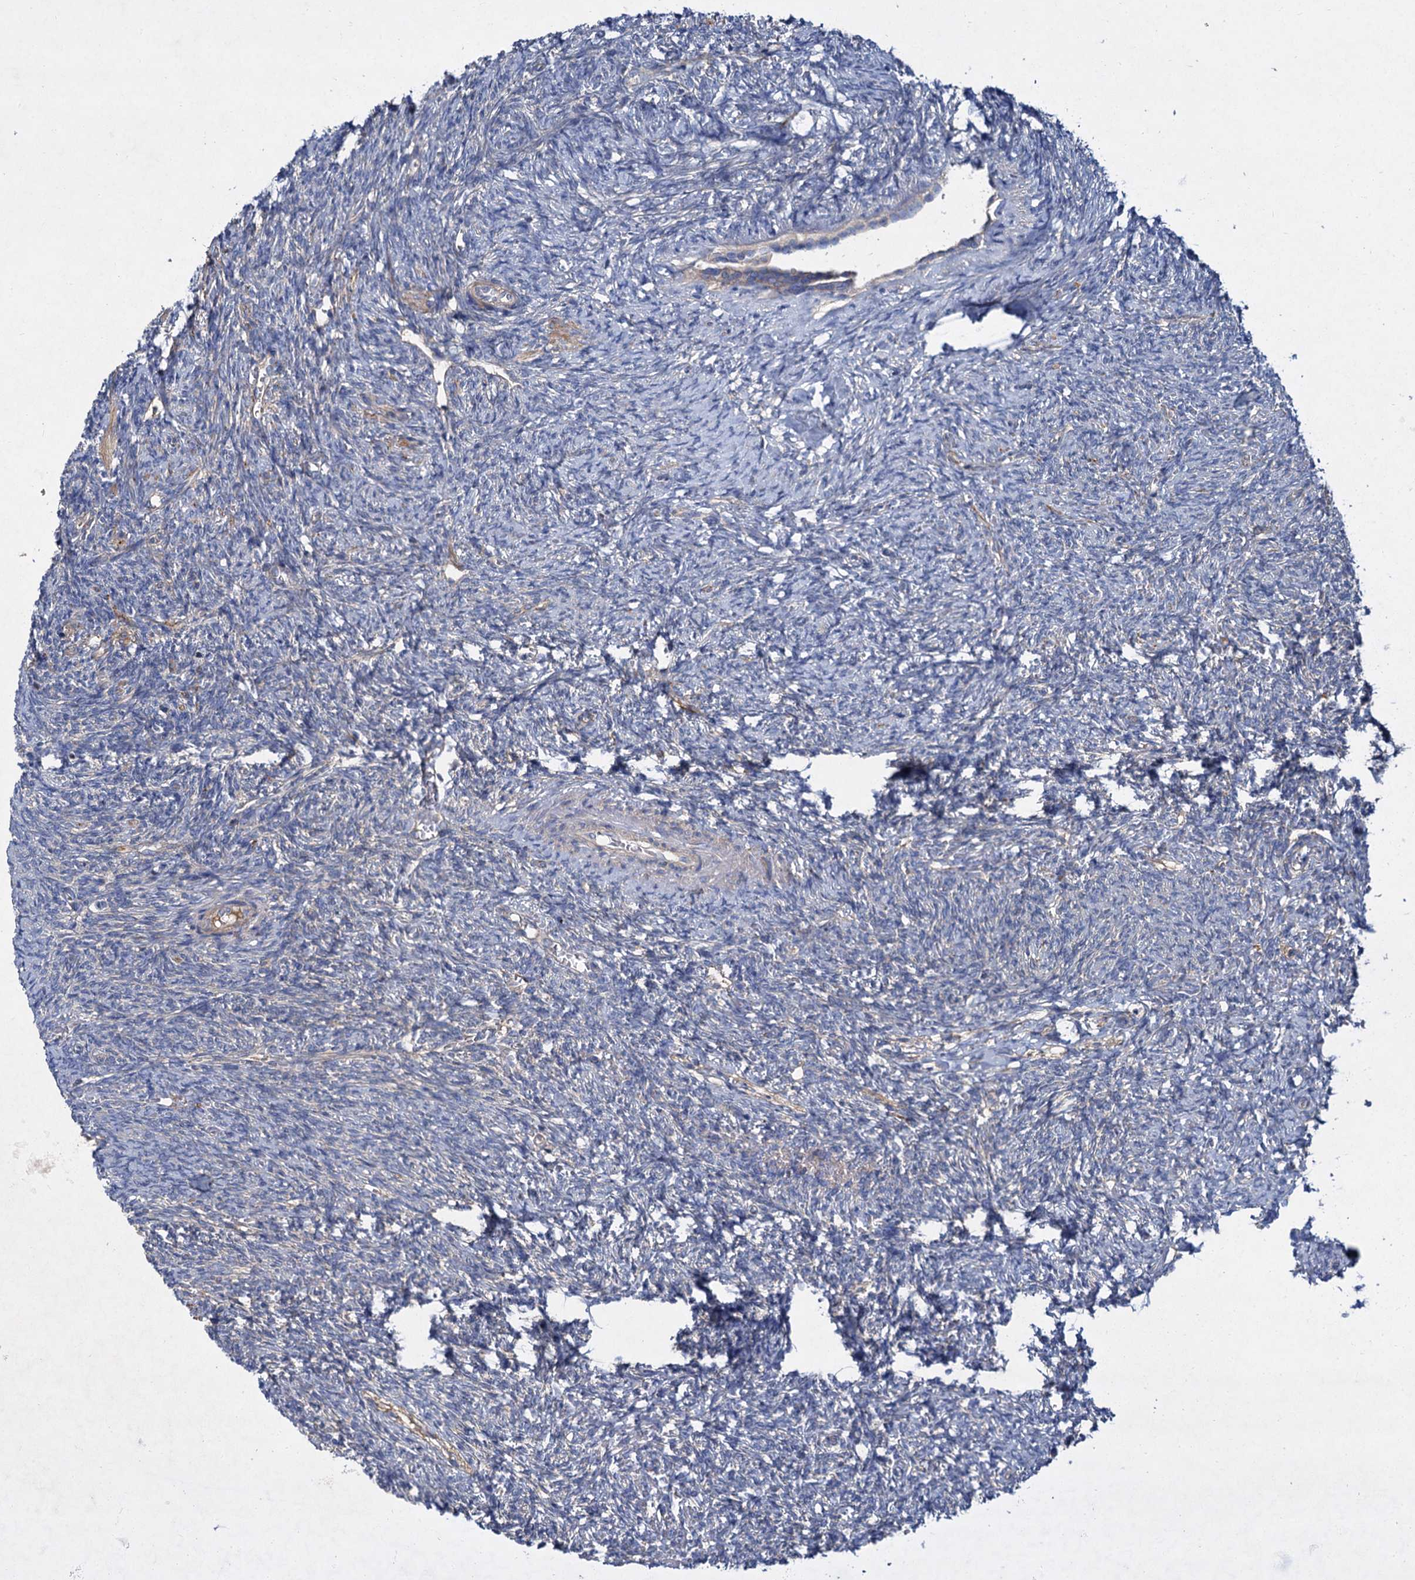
{"staining": {"intensity": "negative", "quantity": "none", "location": "none"}, "tissue": "ovary", "cell_type": "Ovarian stroma cells", "image_type": "normal", "snomed": [{"axis": "morphology", "description": "Normal tissue, NOS"}, {"axis": "topography", "description": "Ovary"}], "caption": "An IHC histopathology image of normal ovary is shown. There is no staining in ovarian stroma cells of ovary.", "gene": "ALKBH7", "patient": {"sex": "female", "age": 41}}